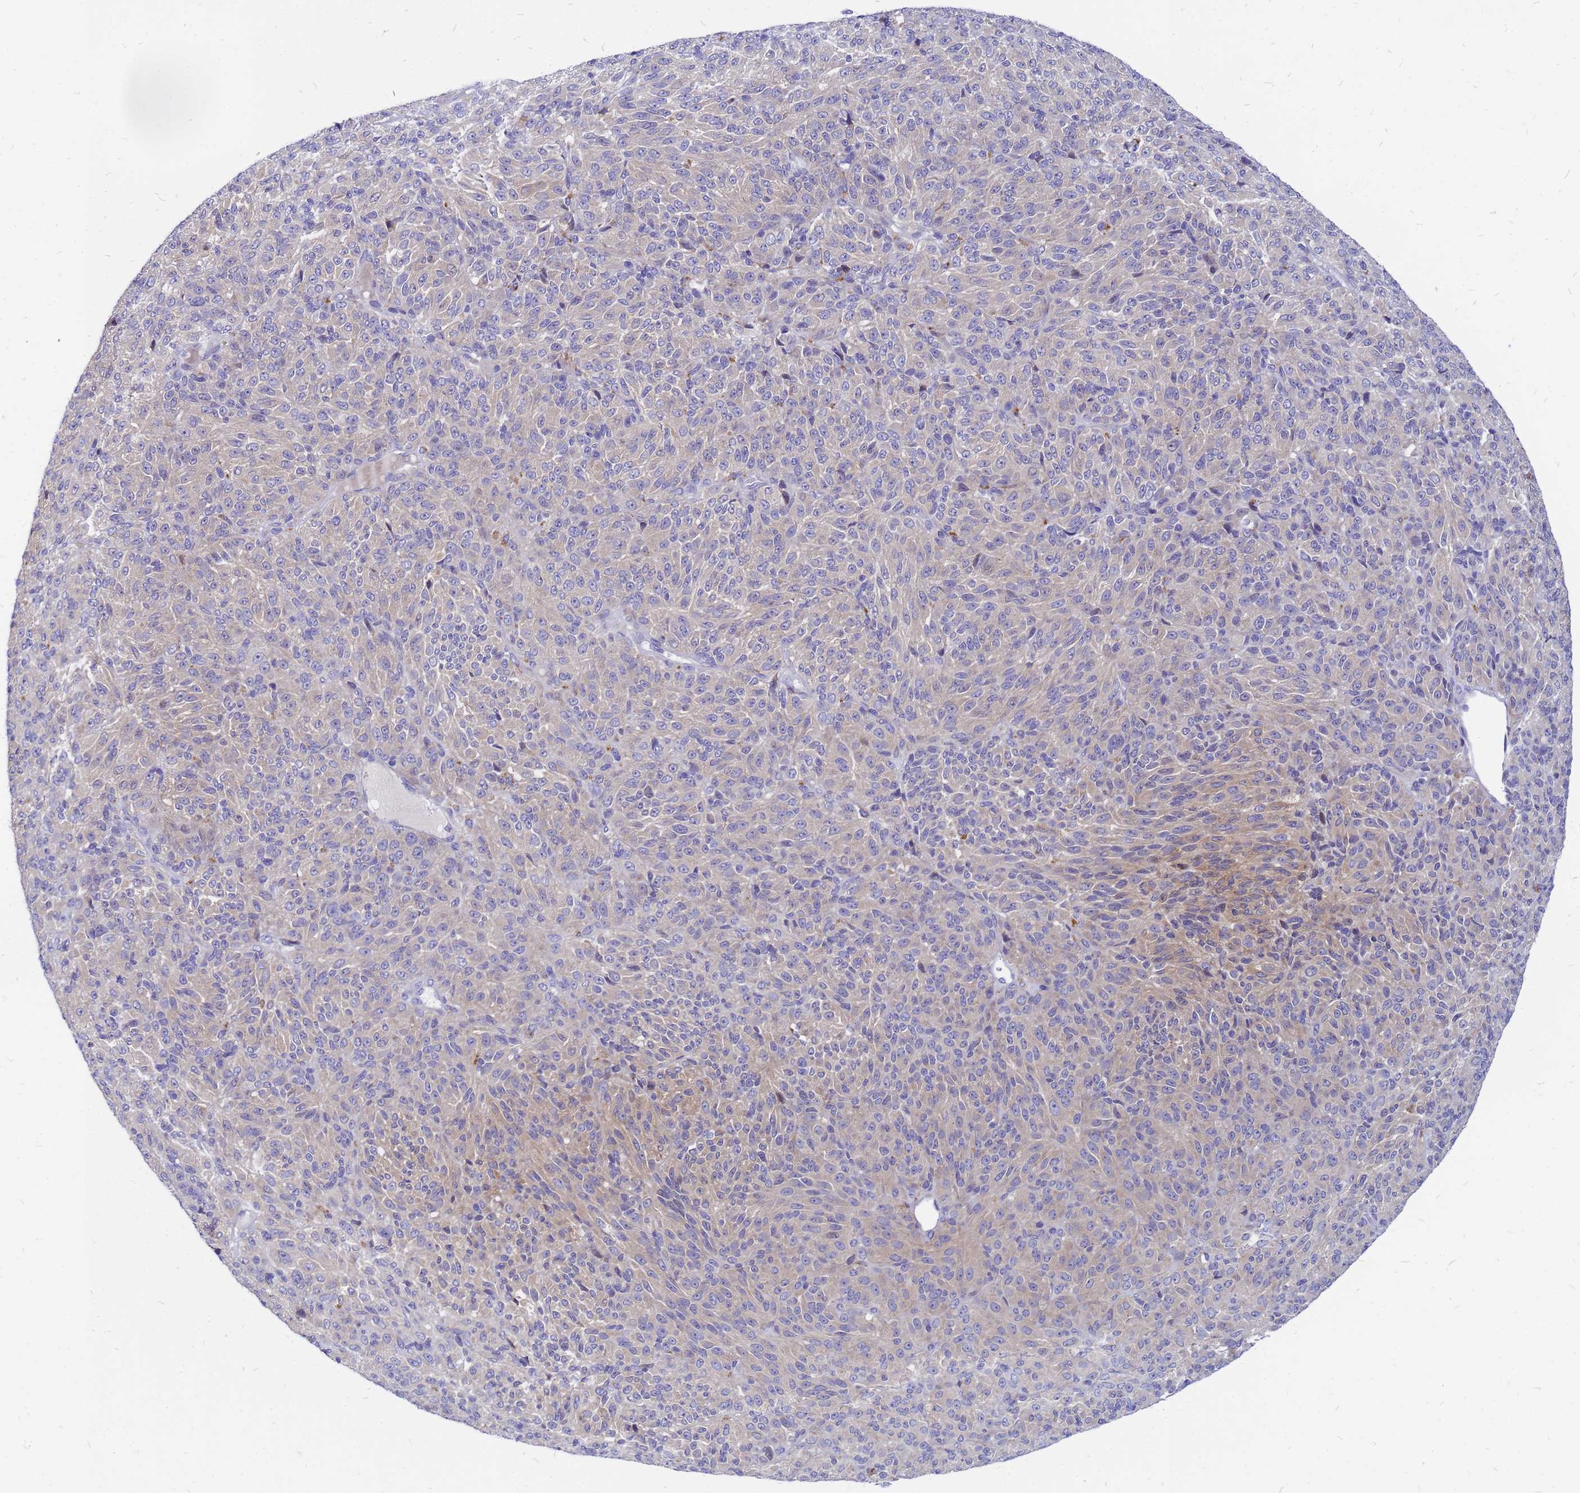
{"staining": {"intensity": "weak", "quantity": "<25%", "location": "cytoplasmic/membranous"}, "tissue": "melanoma", "cell_type": "Tumor cells", "image_type": "cancer", "snomed": [{"axis": "morphology", "description": "Malignant melanoma, Metastatic site"}, {"axis": "topography", "description": "Brain"}], "caption": "The immunohistochemistry micrograph has no significant staining in tumor cells of melanoma tissue.", "gene": "FHIP1A", "patient": {"sex": "female", "age": 56}}